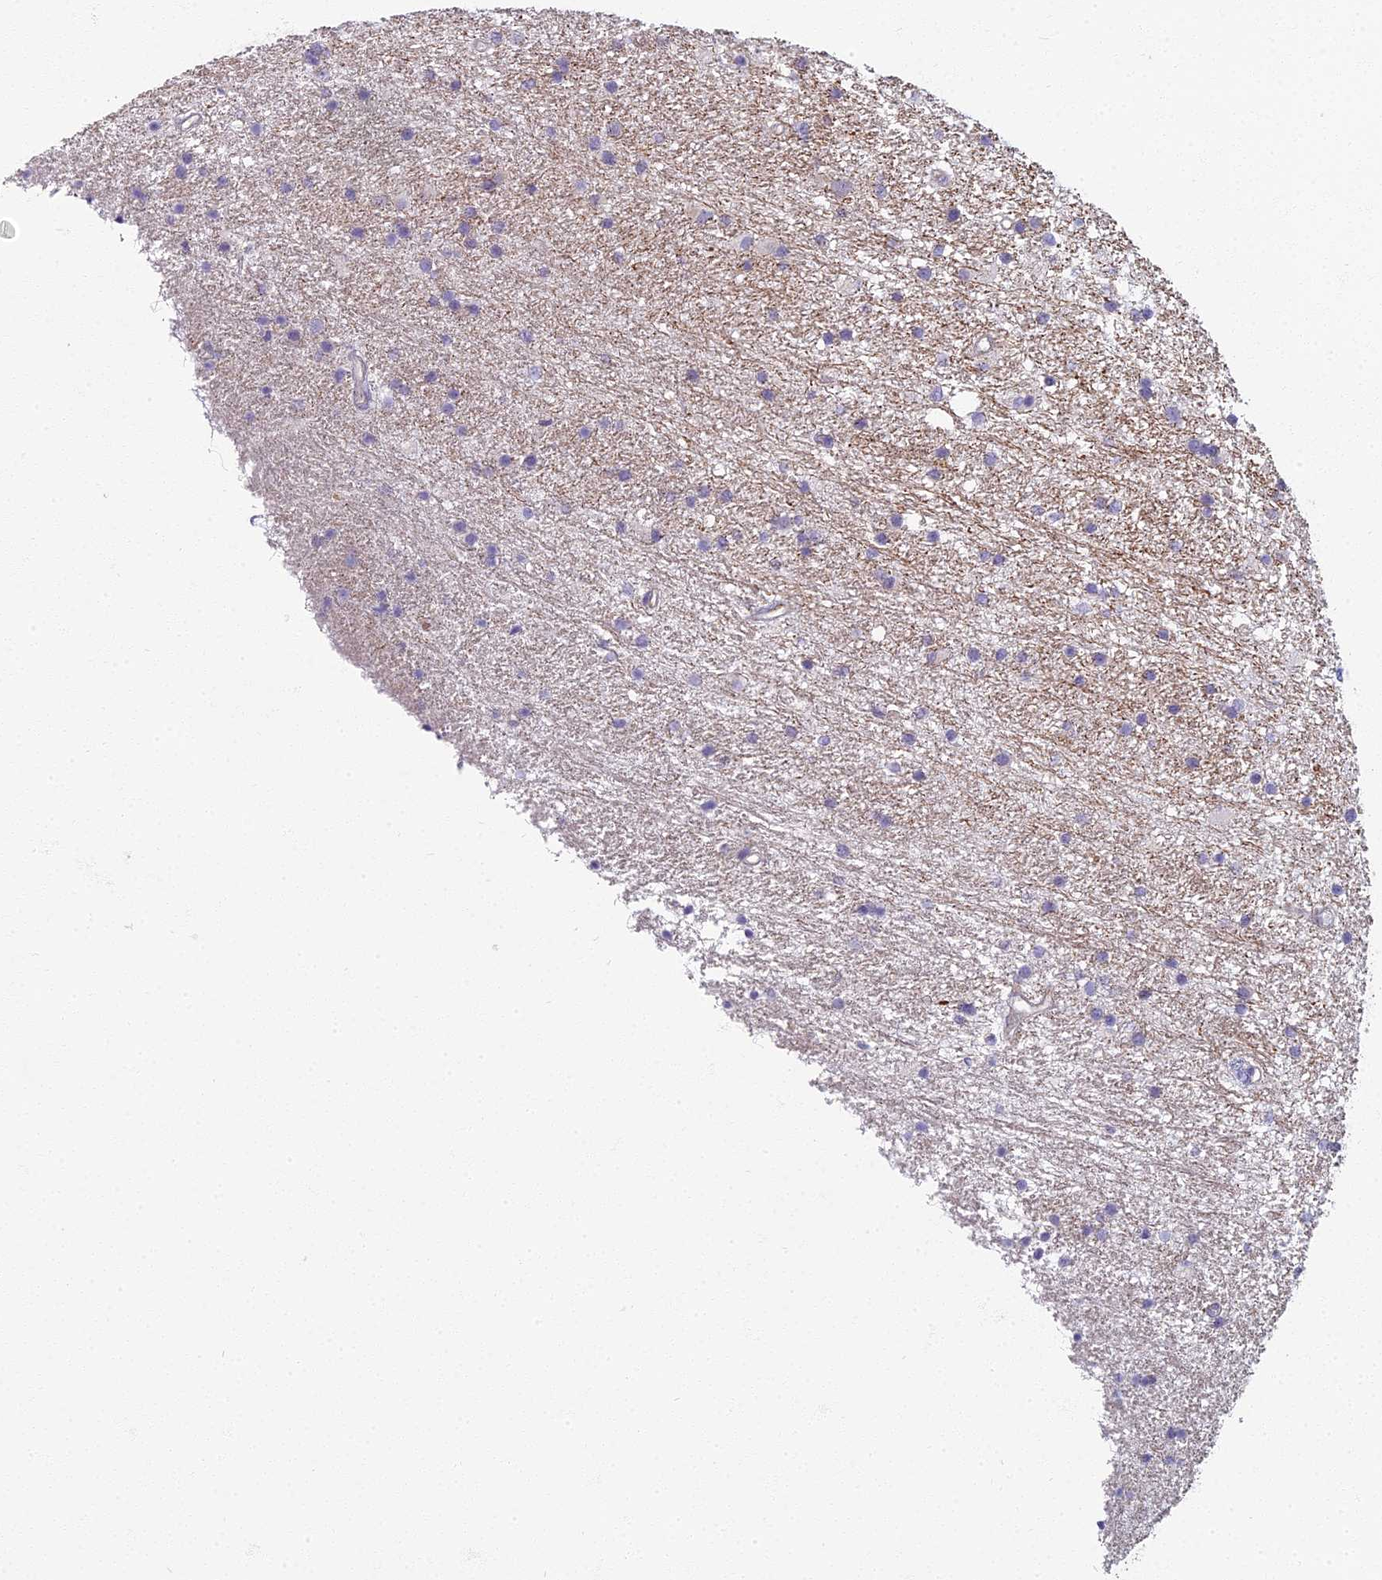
{"staining": {"intensity": "negative", "quantity": "none", "location": "none"}, "tissue": "glioma", "cell_type": "Tumor cells", "image_type": "cancer", "snomed": [{"axis": "morphology", "description": "Glioma, malignant, High grade"}, {"axis": "topography", "description": "Brain"}], "caption": "Tumor cells show no significant protein positivity in glioma.", "gene": "ARL15", "patient": {"sex": "male", "age": 77}}